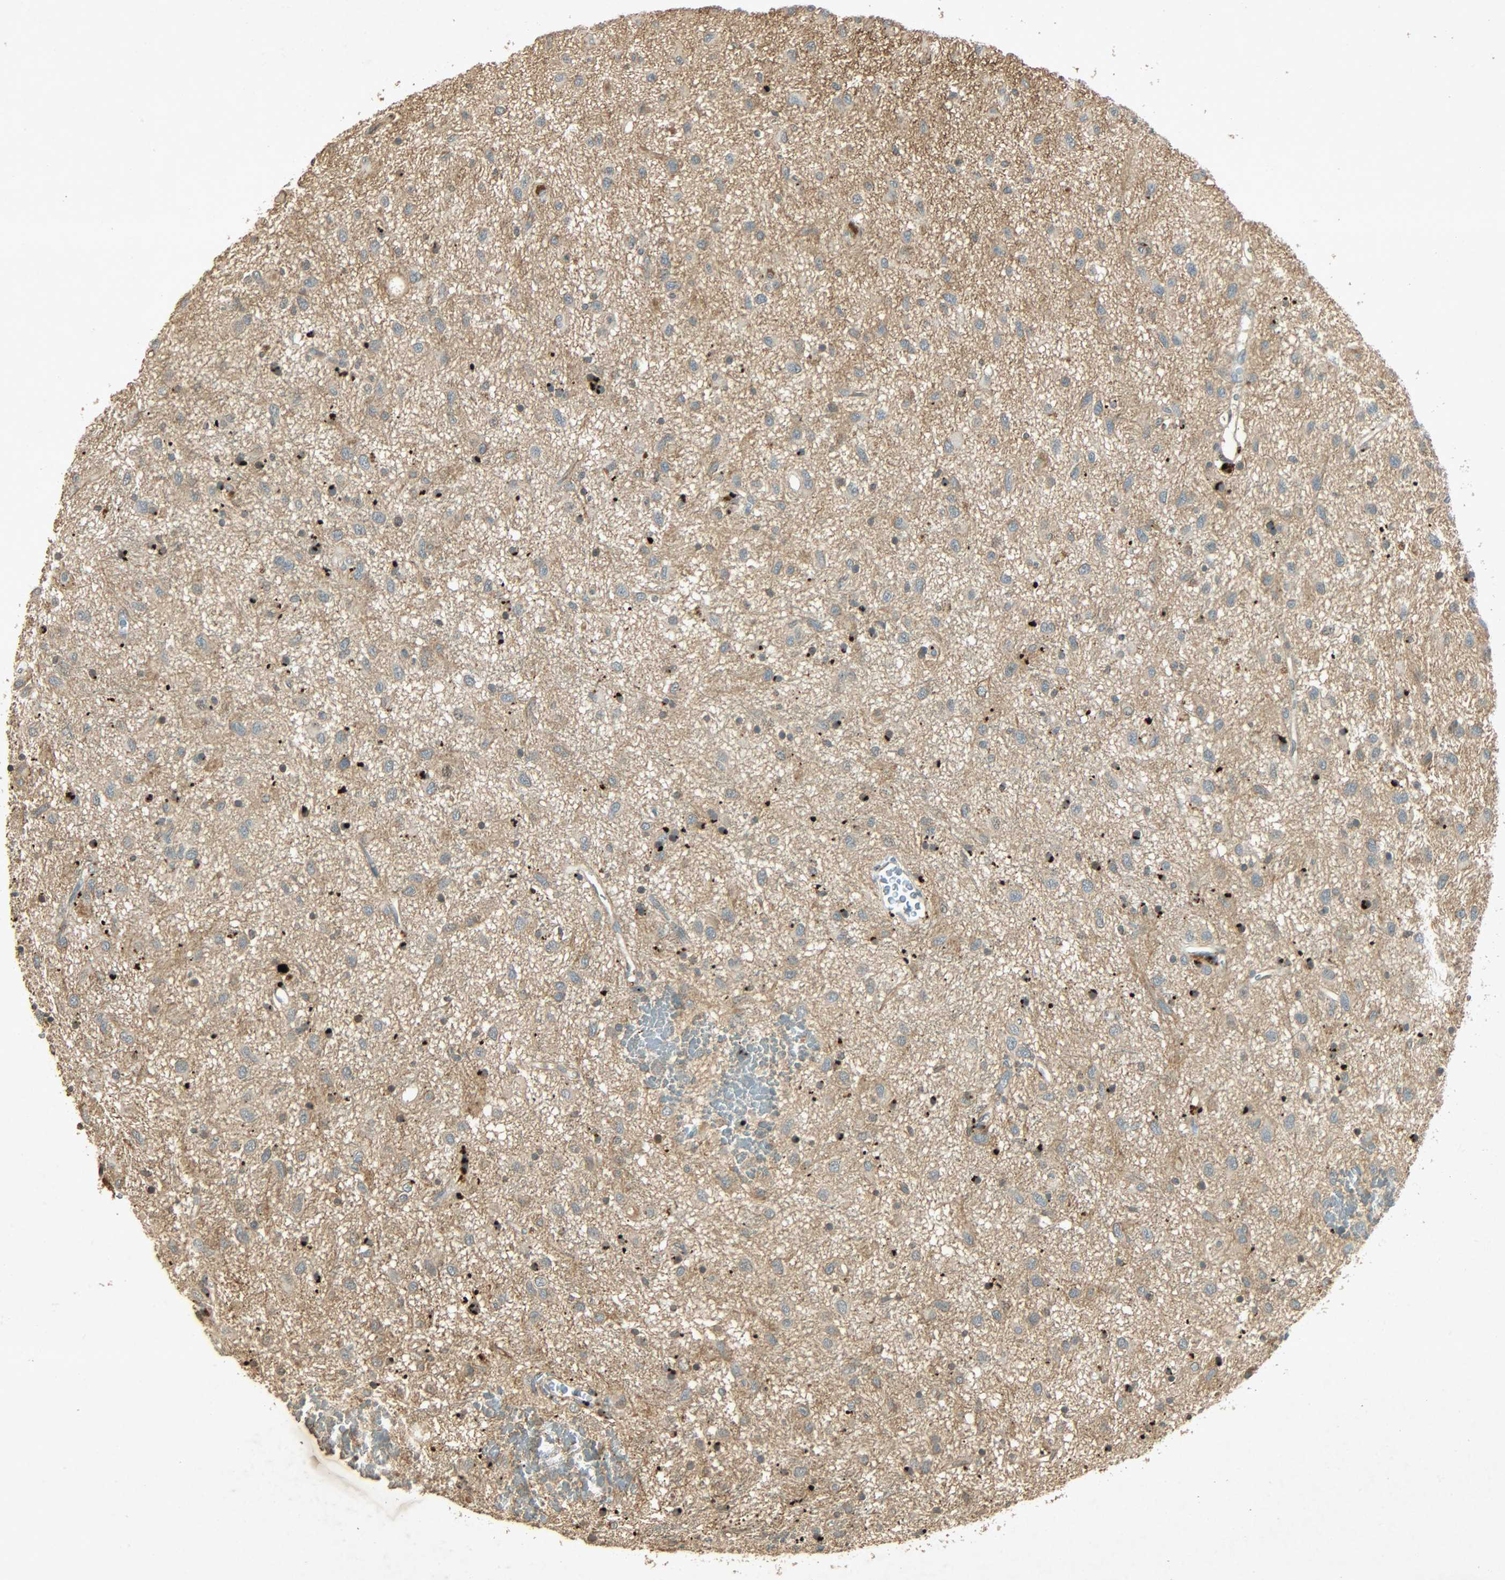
{"staining": {"intensity": "moderate", "quantity": ">75%", "location": "cytoplasmic/membranous"}, "tissue": "glioma", "cell_type": "Tumor cells", "image_type": "cancer", "snomed": [{"axis": "morphology", "description": "Glioma, malignant, Low grade"}, {"axis": "topography", "description": "Brain"}], "caption": "Glioma was stained to show a protein in brown. There is medium levels of moderate cytoplasmic/membranous expression in about >75% of tumor cells.", "gene": "ATP2B1", "patient": {"sex": "male", "age": 77}}